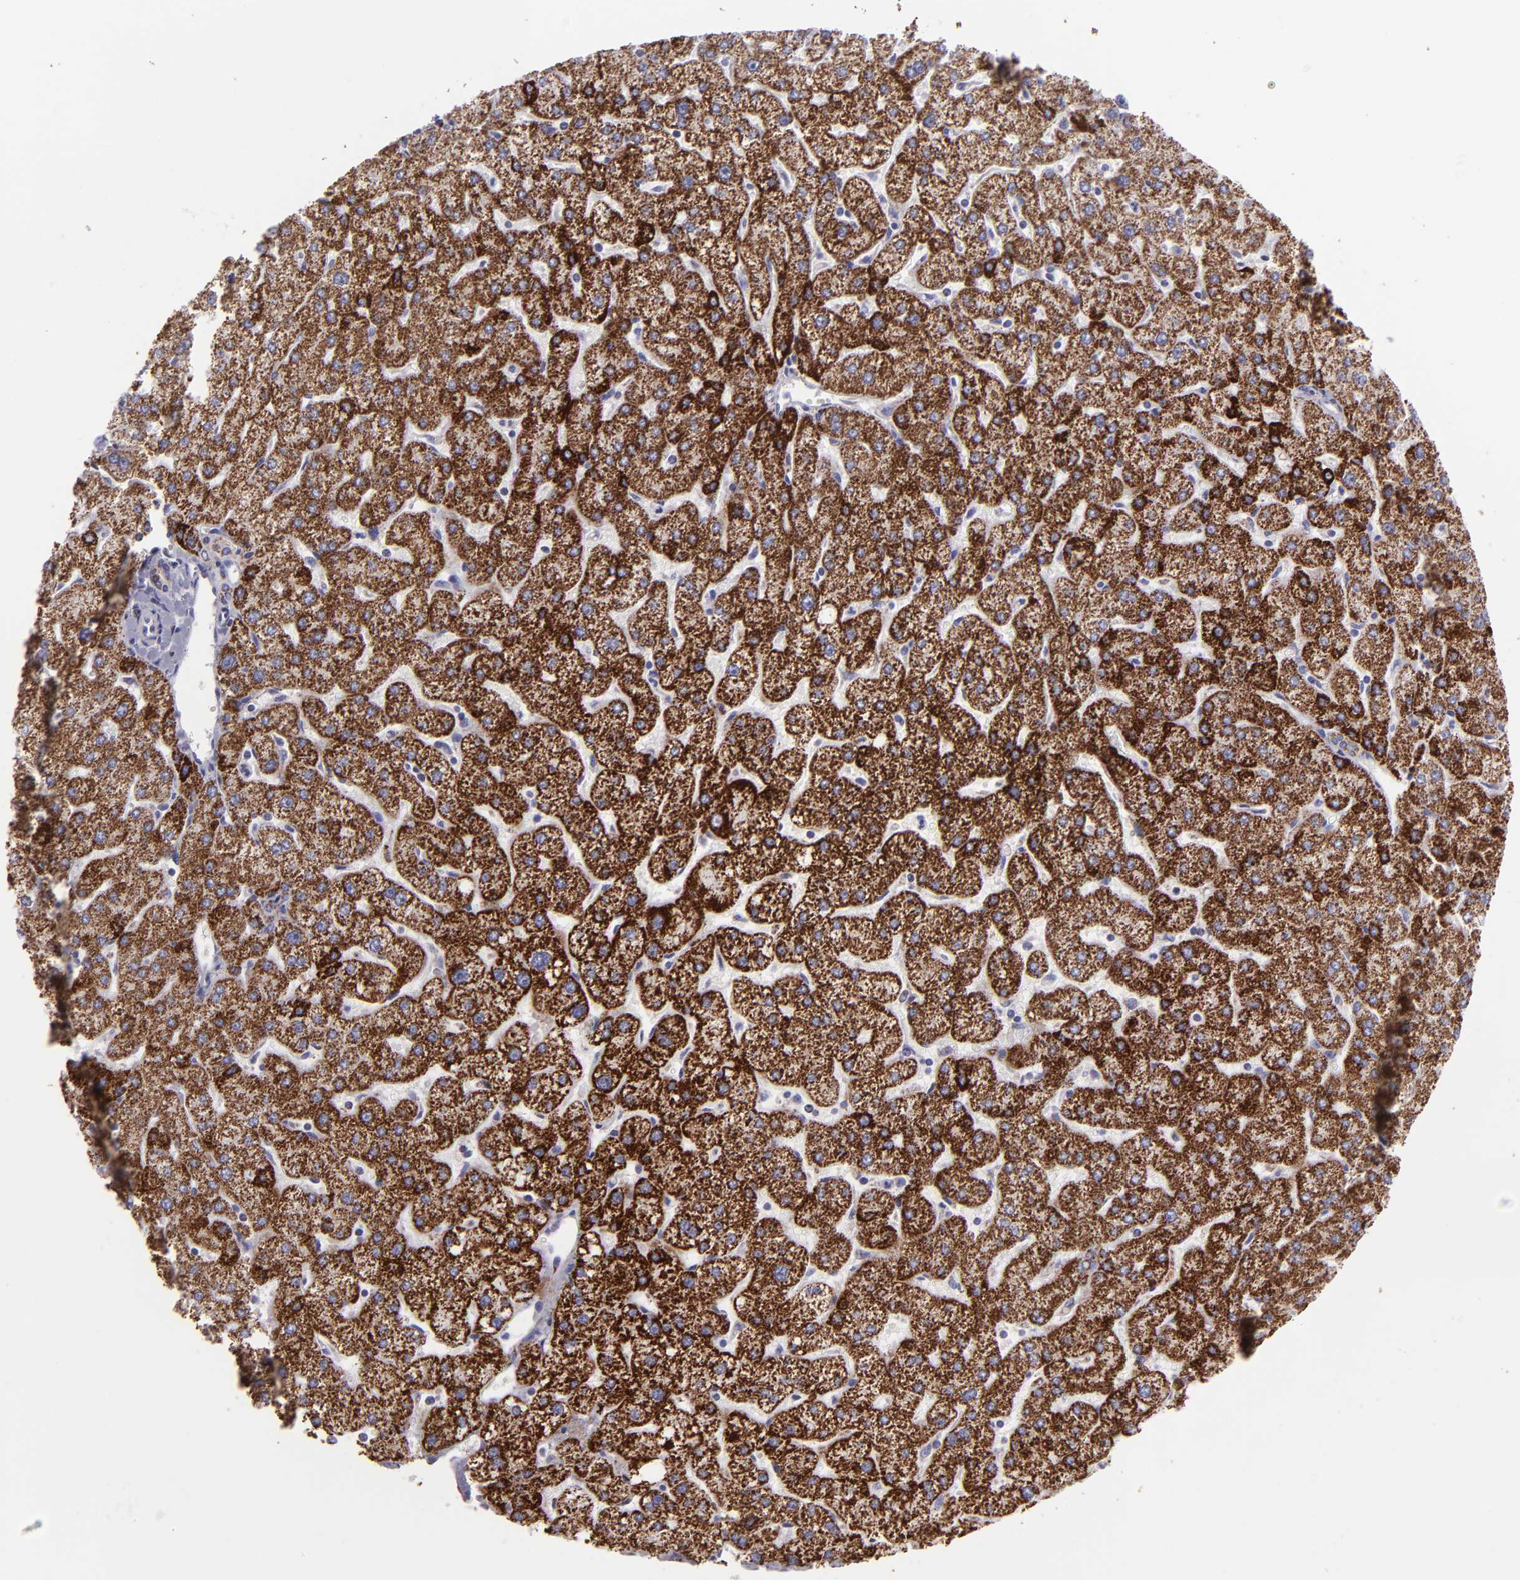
{"staining": {"intensity": "moderate", "quantity": ">75%", "location": "cytoplasmic/membranous"}, "tissue": "liver", "cell_type": "Cholangiocytes", "image_type": "normal", "snomed": [{"axis": "morphology", "description": "Normal tissue, NOS"}, {"axis": "topography", "description": "Liver"}], "caption": "DAB immunohistochemical staining of normal human liver exhibits moderate cytoplasmic/membranous protein staining in approximately >75% of cholangiocytes.", "gene": "HSPD1", "patient": {"sex": "male", "age": 67}}